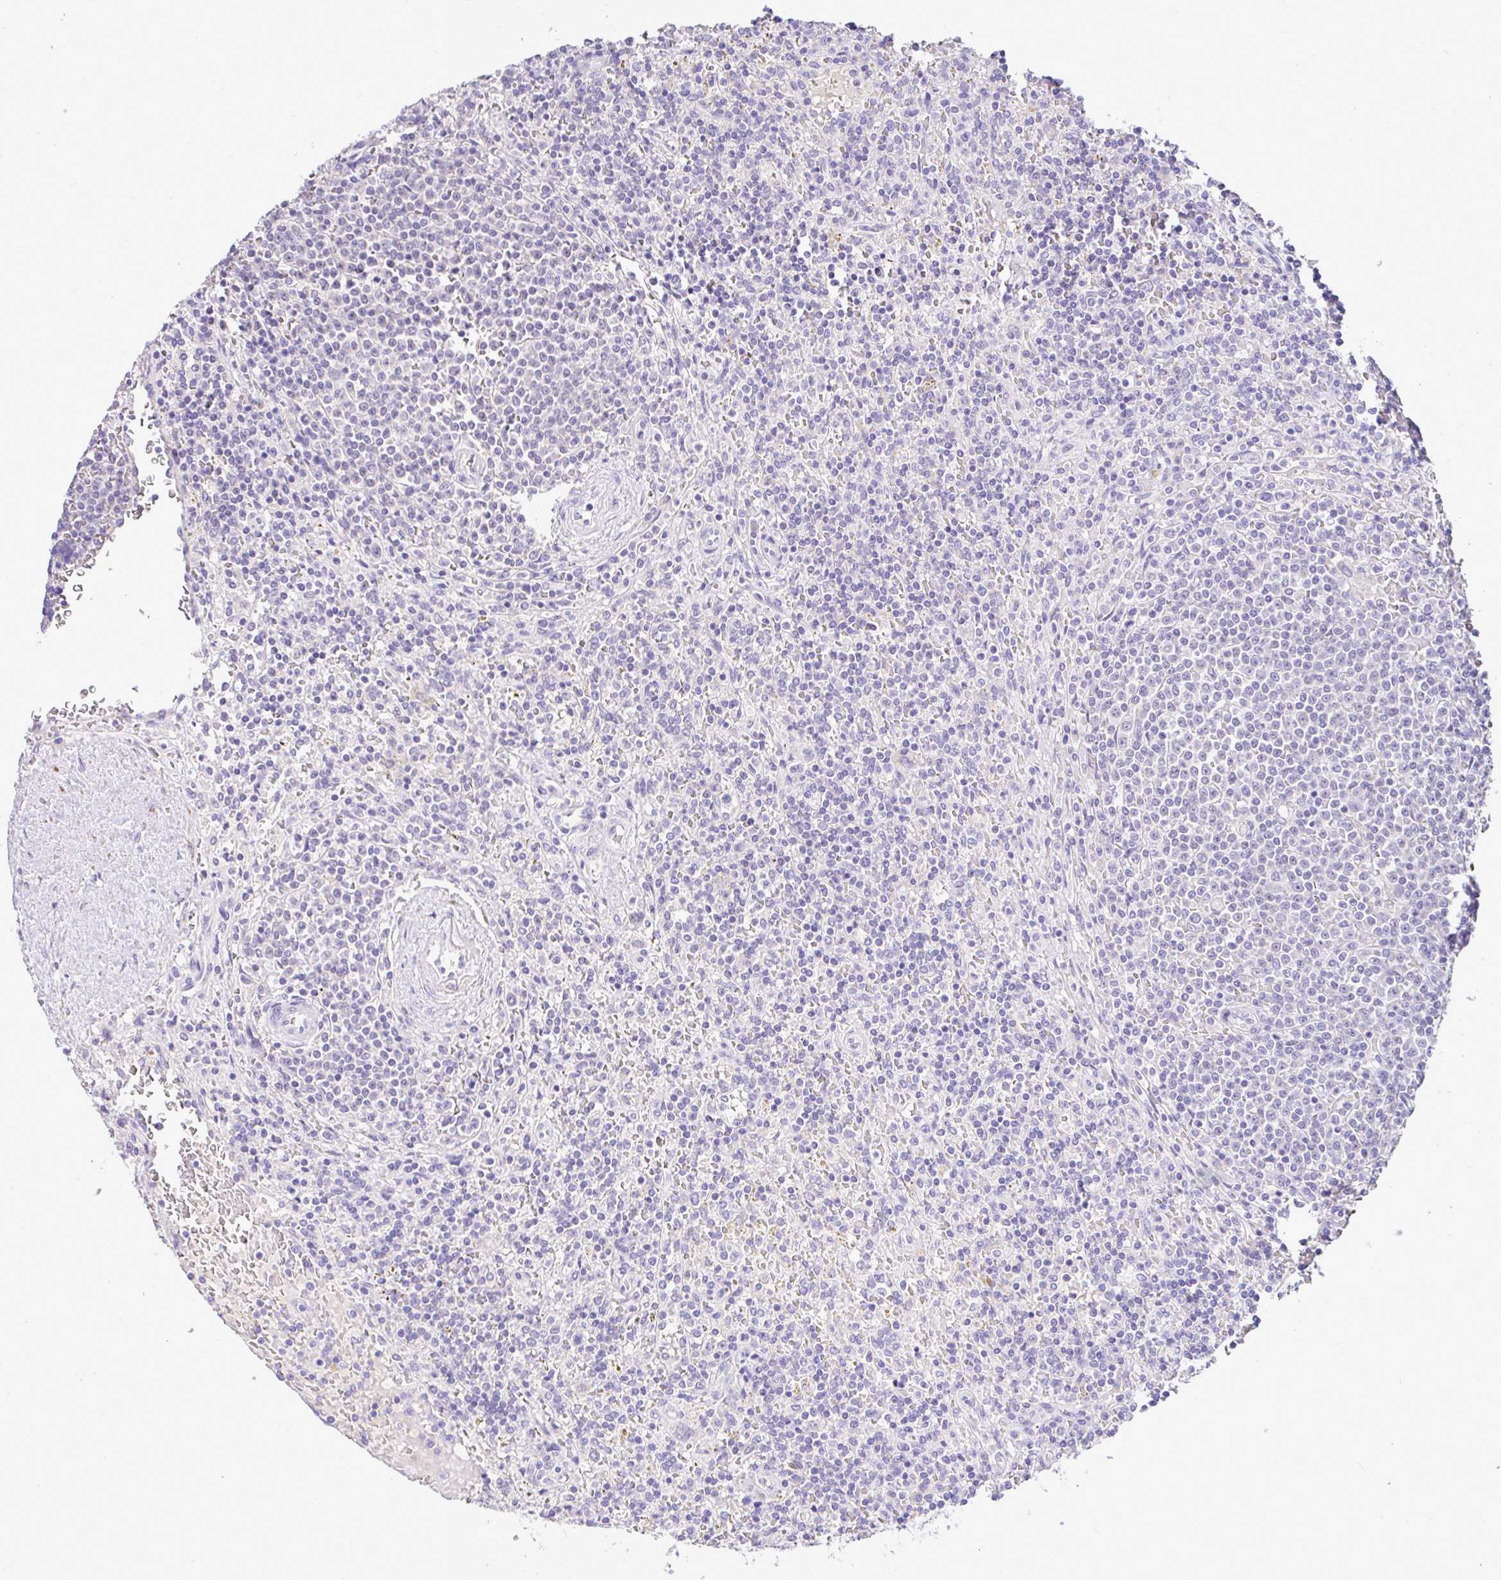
{"staining": {"intensity": "negative", "quantity": "none", "location": "none"}, "tissue": "lymphoma", "cell_type": "Tumor cells", "image_type": "cancer", "snomed": [{"axis": "morphology", "description": "Malignant lymphoma, non-Hodgkin's type, Low grade"}, {"axis": "topography", "description": "Spleen"}], "caption": "An IHC micrograph of lymphoma is shown. There is no staining in tumor cells of lymphoma.", "gene": "CTU1", "patient": {"sex": "male", "age": 67}}